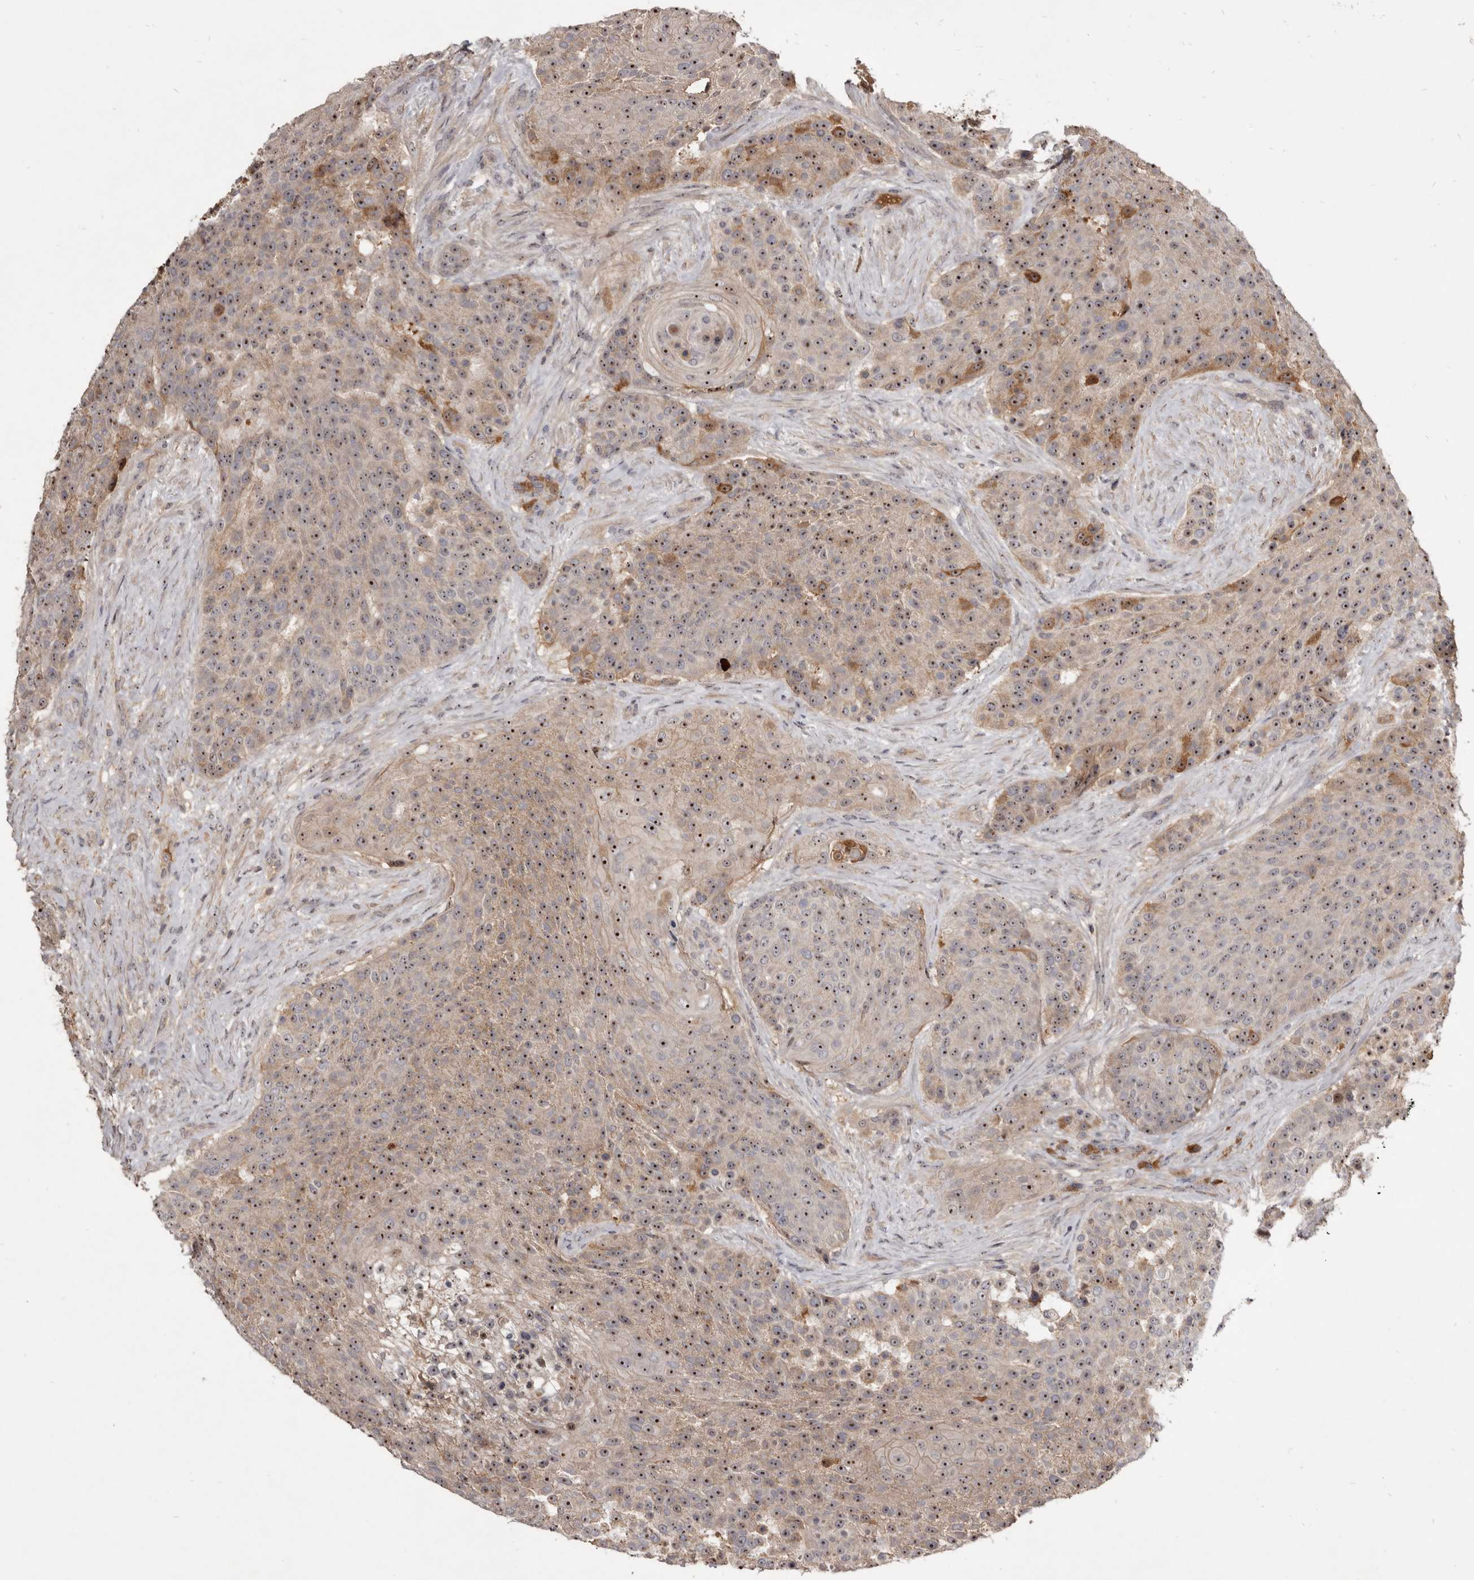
{"staining": {"intensity": "moderate", "quantity": ">75%", "location": "nuclear"}, "tissue": "urothelial cancer", "cell_type": "Tumor cells", "image_type": "cancer", "snomed": [{"axis": "morphology", "description": "Urothelial carcinoma, High grade"}, {"axis": "topography", "description": "Urinary bladder"}], "caption": "Immunohistochemistry (DAB (3,3'-diaminobenzidine)) staining of urothelial cancer exhibits moderate nuclear protein expression in approximately >75% of tumor cells.", "gene": "TTC39A", "patient": {"sex": "female", "age": 63}}